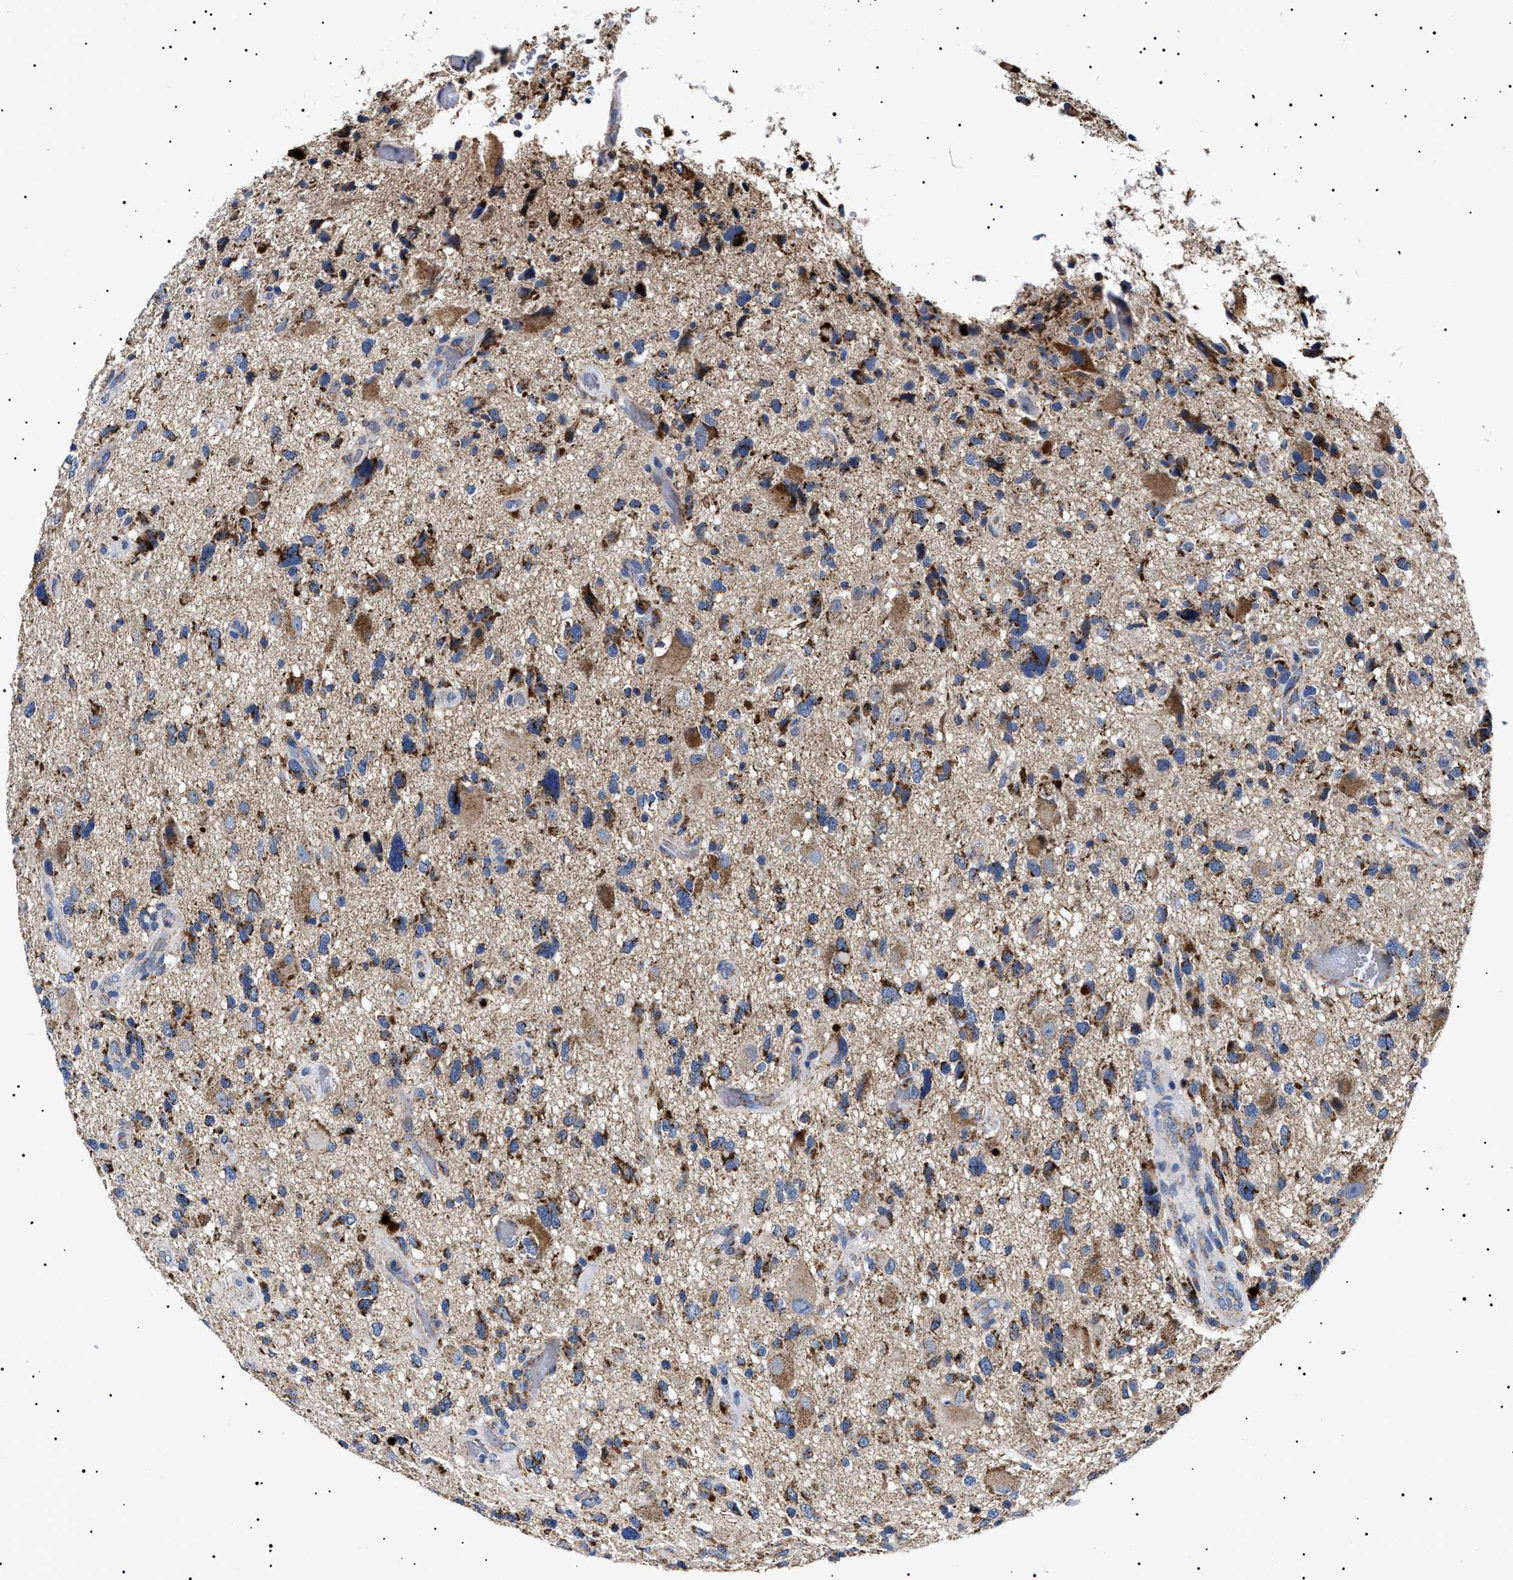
{"staining": {"intensity": "strong", "quantity": "25%-75%", "location": "cytoplasmic/membranous"}, "tissue": "glioma", "cell_type": "Tumor cells", "image_type": "cancer", "snomed": [{"axis": "morphology", "description": "Glioma, malignant, High grade"}, {"axis": "topography", "description": "Brain"}], "caption": "IHC photomicrograph of high-grade glioma (malignant) stained for a protein (brown), which shows high levels of strong cytoplasmic/membranous positivity in about 25%-75% of tumor cells.", "gene": "CHRDL2", "patient": {"sex": "male", "age": 33}}